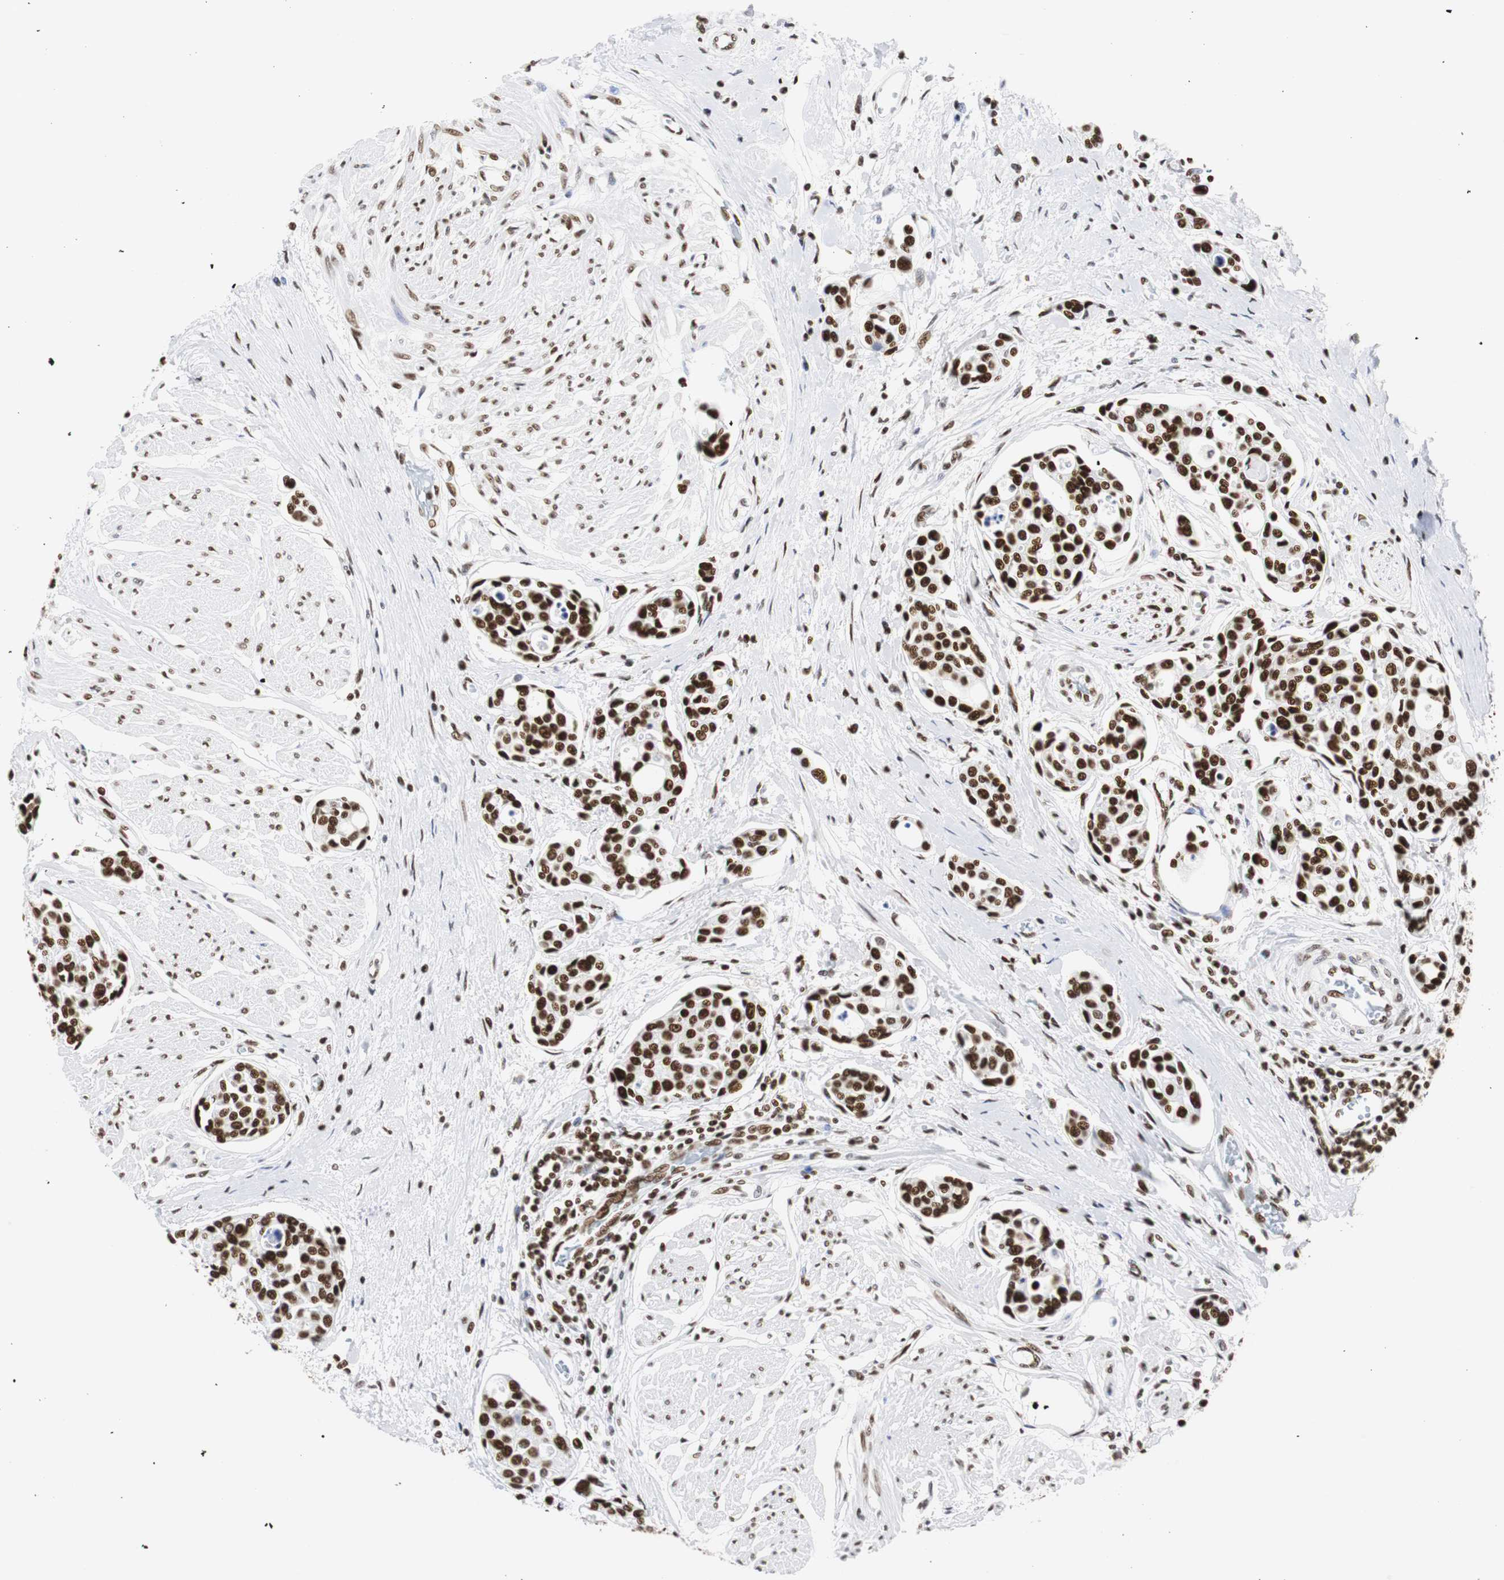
{"staining": {"intensity": "strong", "quantity": ">75%", "location": "nuclear"}, "tissue": "urothelial cancer", "cell_type": "Tumor cells", "image_type": "cancer", "snomed": [{"axis": "morphology", "description": "Urothelial carcinoma, High grade"}, {"axis": "topography", "description": "Urinary bladder"}], "caption": "Urothelial carcinoma (high-grade) stained with a brown dye shows strong nuclear positive expression in about >75% of tumor cells.", "gene": "HNRNPH2", "patient": {"sex": "male", "age": 78}}